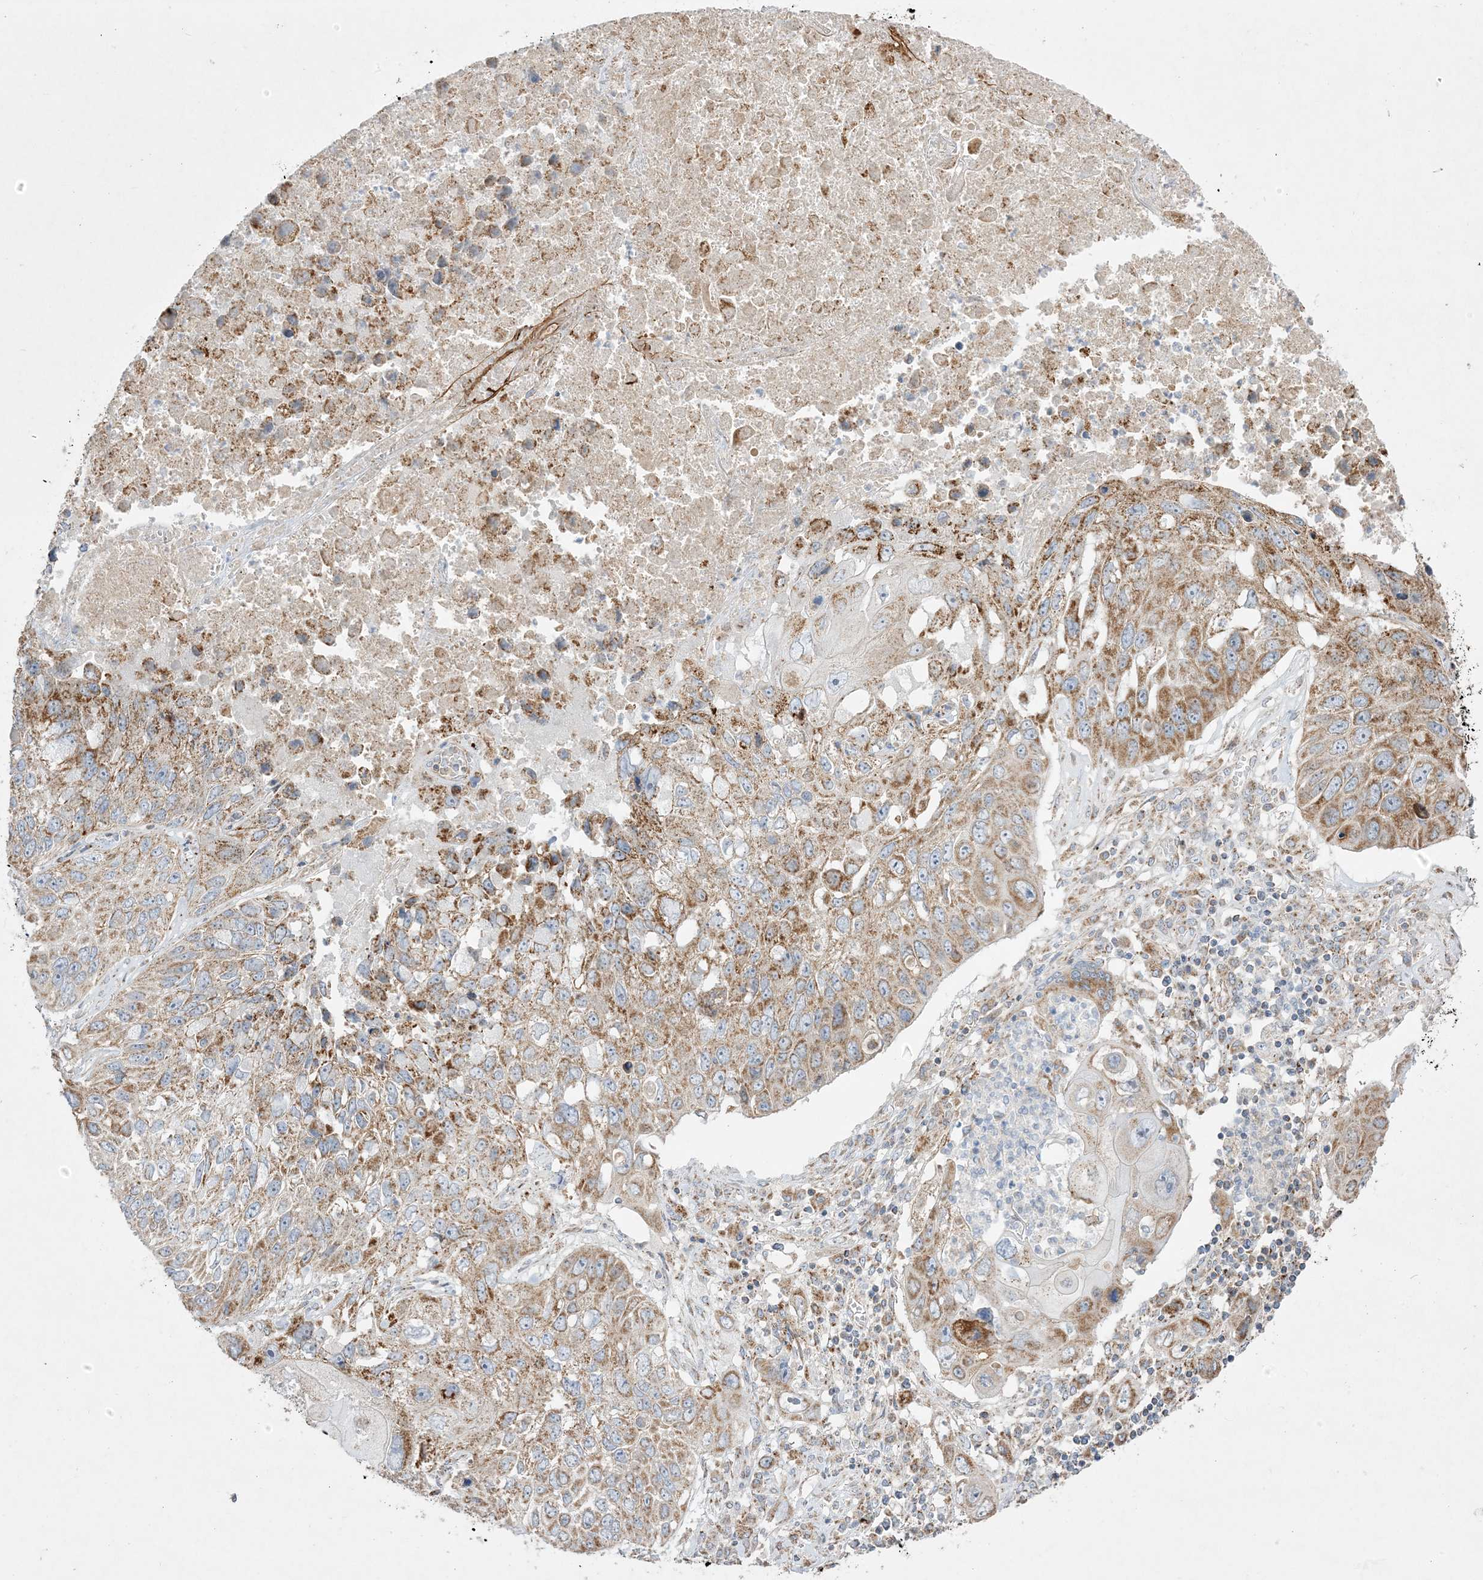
{"staining": {"intensity": "moderate", "quantity": ">75%", "location": "cytoplasmic/membranous"}, "tissue": "lung cancer", "cell_type": "Tumor cells", "image_type": "cancer", "snomed": [{"axis": "morphology", "description": "Squamous cell carcinoma, NOS"}, {"axis": "topography", "description": "Lung"}], "caption": "Moderate cytoplasmic/membranous positivity for a protein is seen in about >75% of tumor cells of lung cancer (squamous cell carcinoma) using immunohistochemistry.", "gene": "NDUFAF3", "patient": {"sex": "male", "age": 61}}